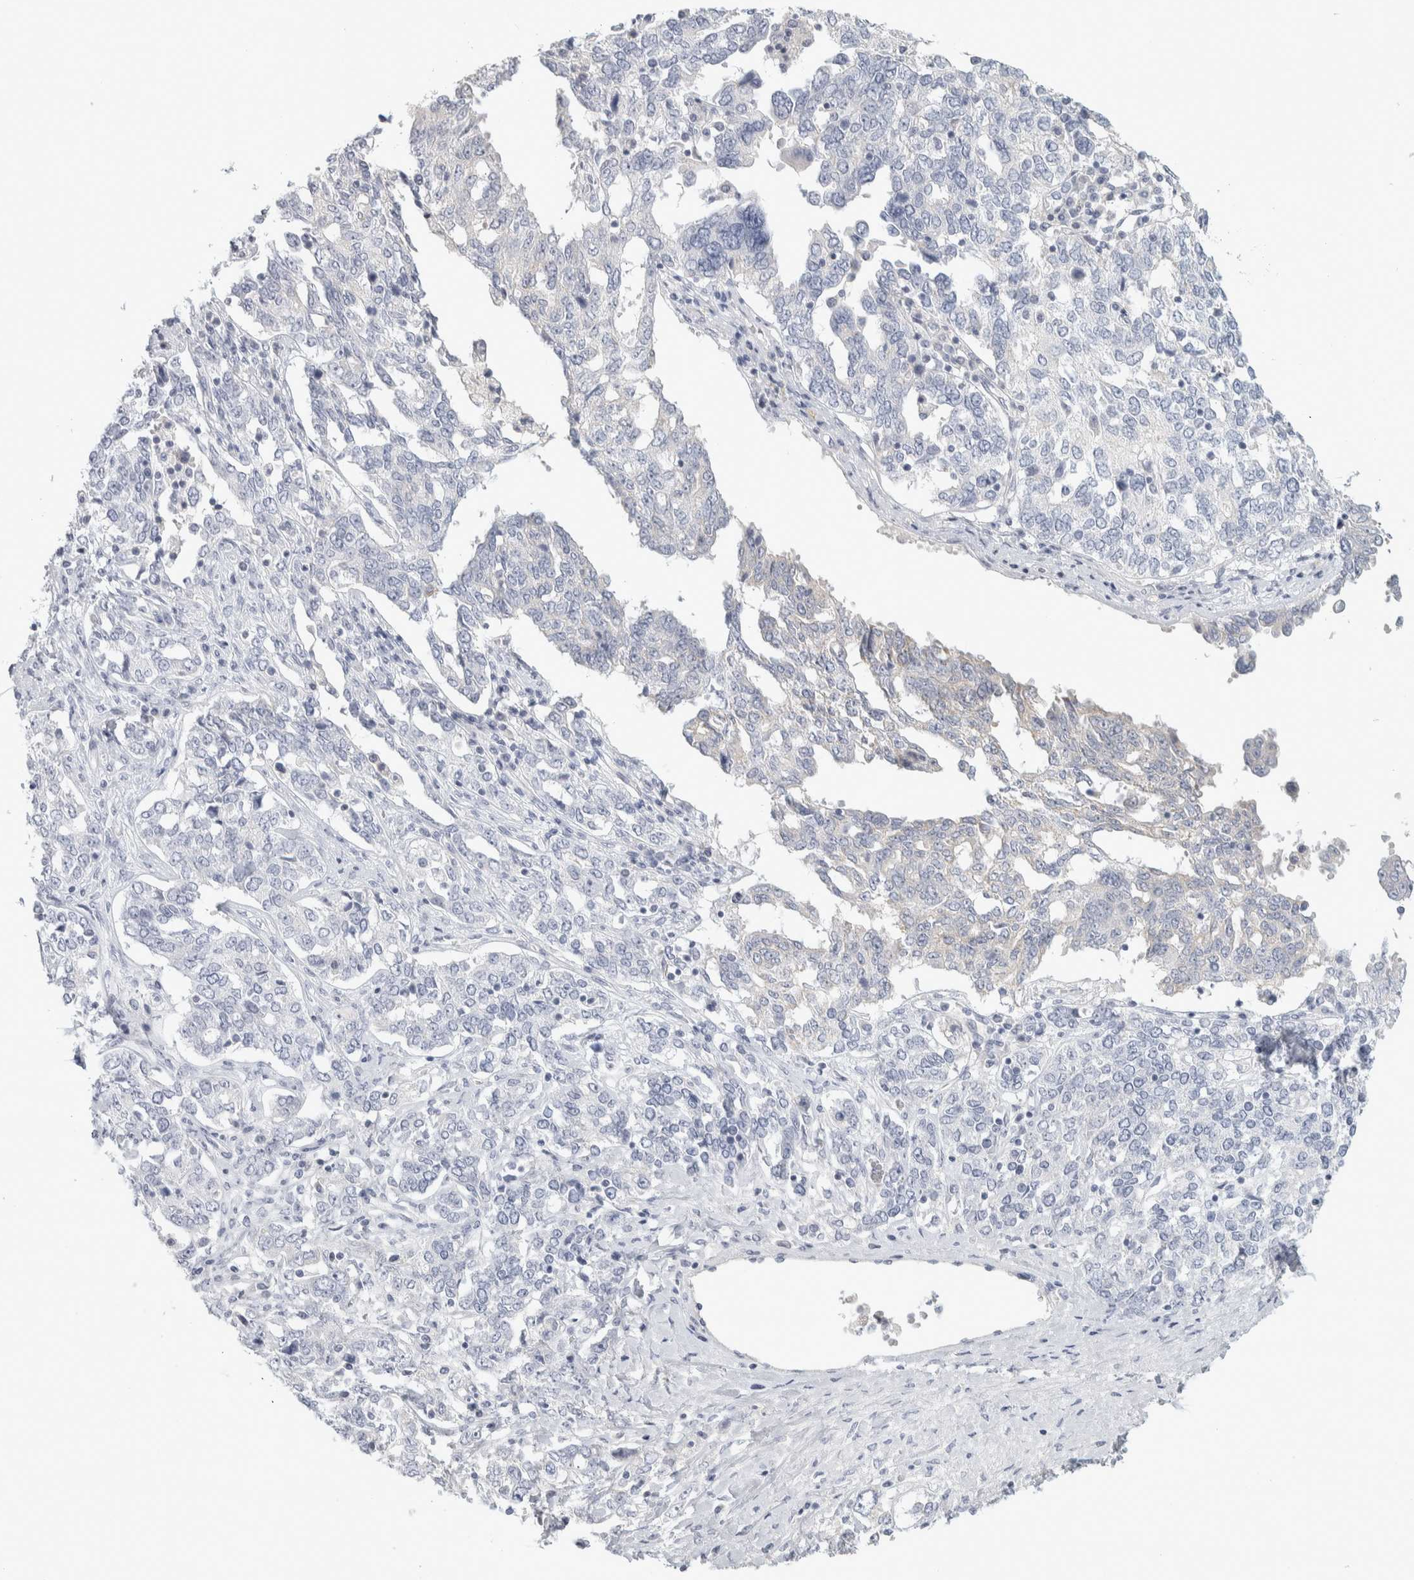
{"staining": {"intensity": "negative", "quantity": "none", "location": "none"}, "tissue": "ovarian cancer", "cell_type": "Tumor cells", "image_type": "cancer", "snomed": [{"axis": "morphology", "description": "Carcinoma, endometroid"}, {"axis": "topography", "description": "Ovary"}], "caption": "IHC of human ovarian cancer demonstrates no staining in tumor cells. (Immunohistochemistry, brightfield microscopy, high magnification).", "gene": "DCXR", "patient": {"sex": "female", "age": 62}}